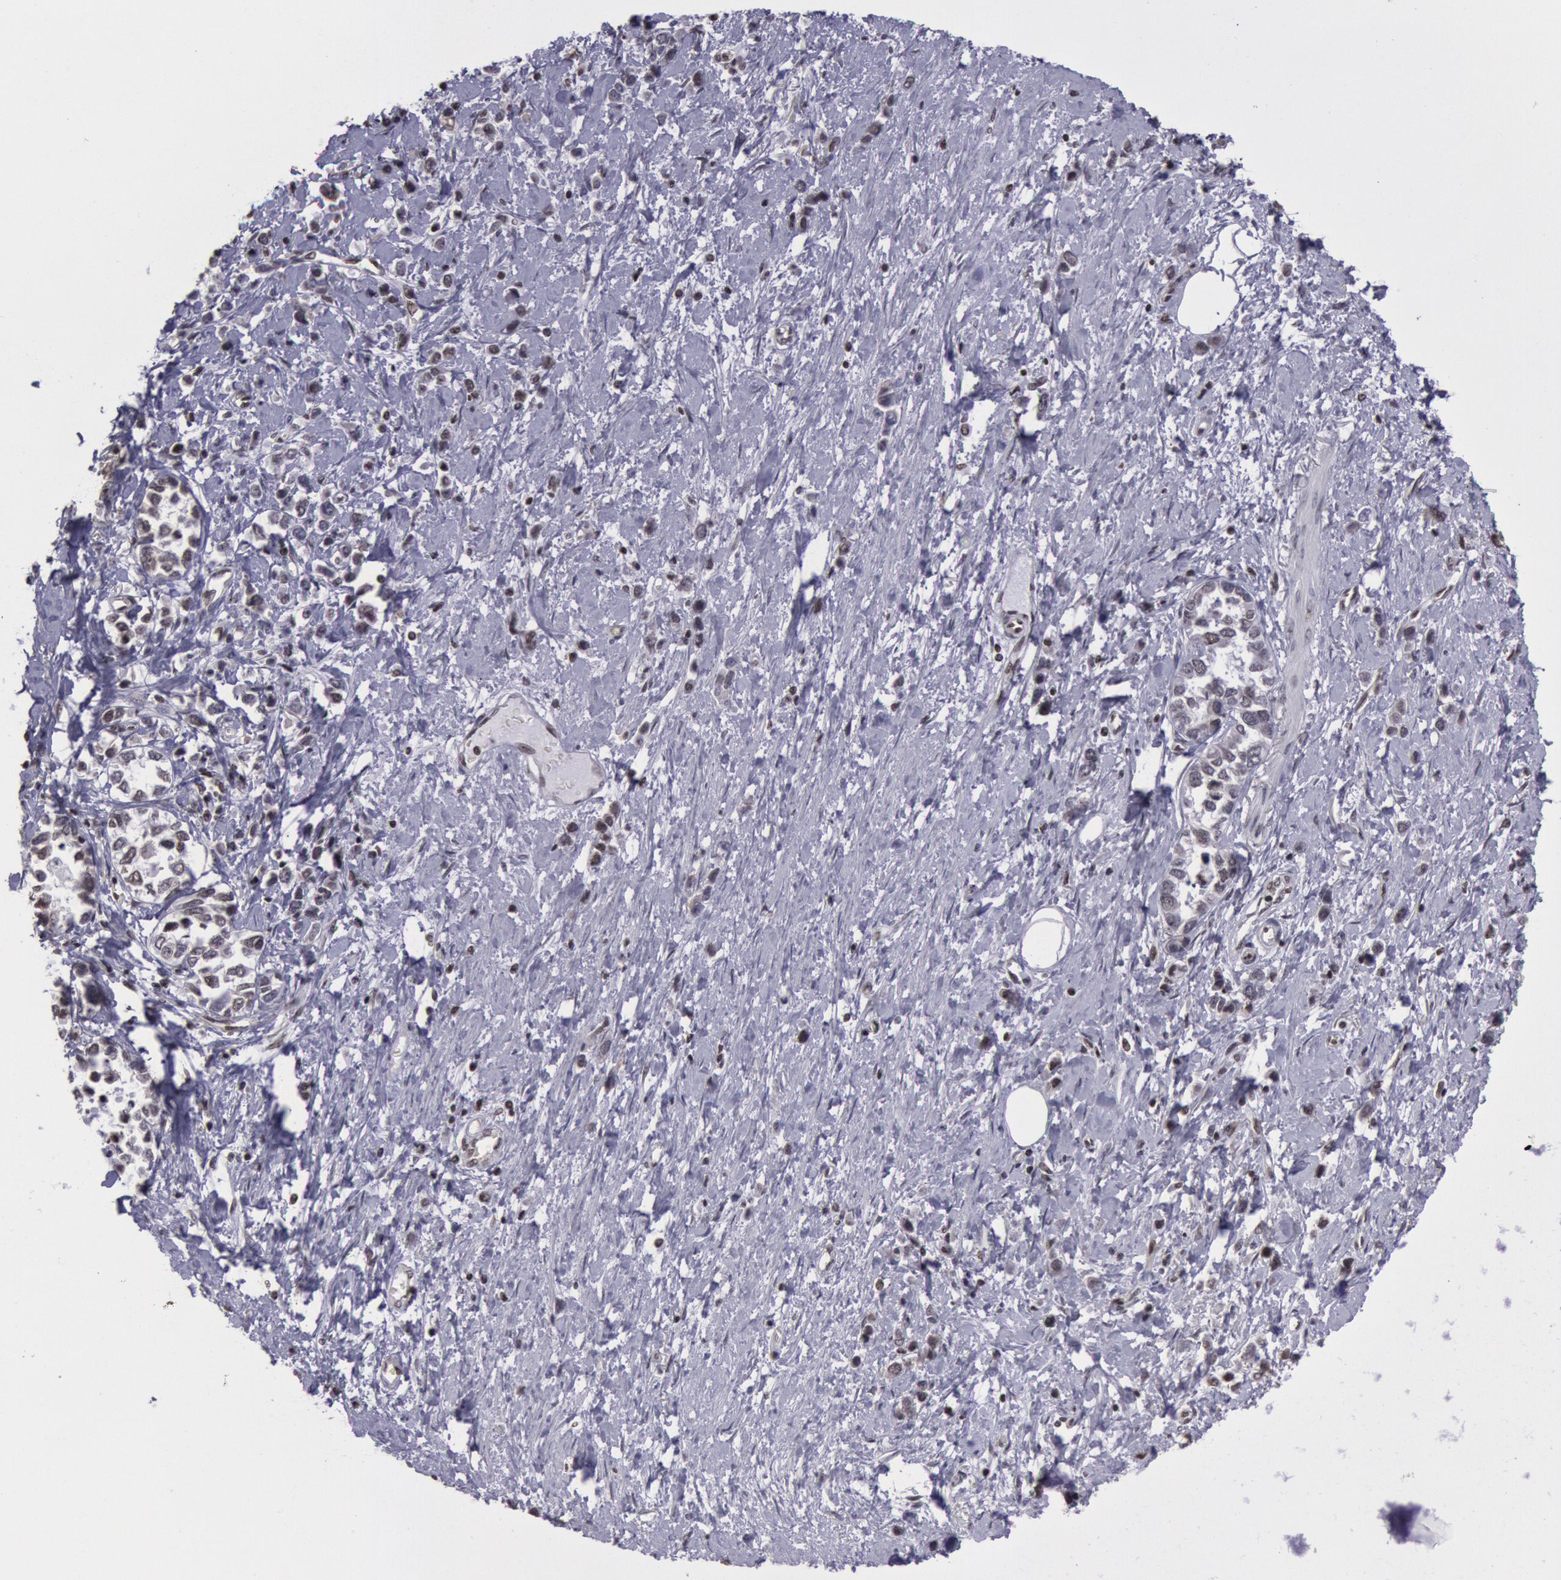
{"staining": {"intensity": "moderate", "quantity": "<25%", "location": "nuclear"}, "tissue": "stomach cancer", "cell_type": "Tumor cells", "image_type": "cancer", "snomed": [{"axis": "morphology", "description": "Adenocarcinoma, NOS"}, {"axis": "topography", "description": "Stomach, upper"}], "caption": "An immunohistochemistry (IHC) photomicrograph of neoplastic tissue is shown. Protein staining in brown highlights moderate nuclear positivity in adenocarcinoma (stomach) within tumor cells.", "gene": "NKAP", "patient": {"sex": "male", "age": 76}}